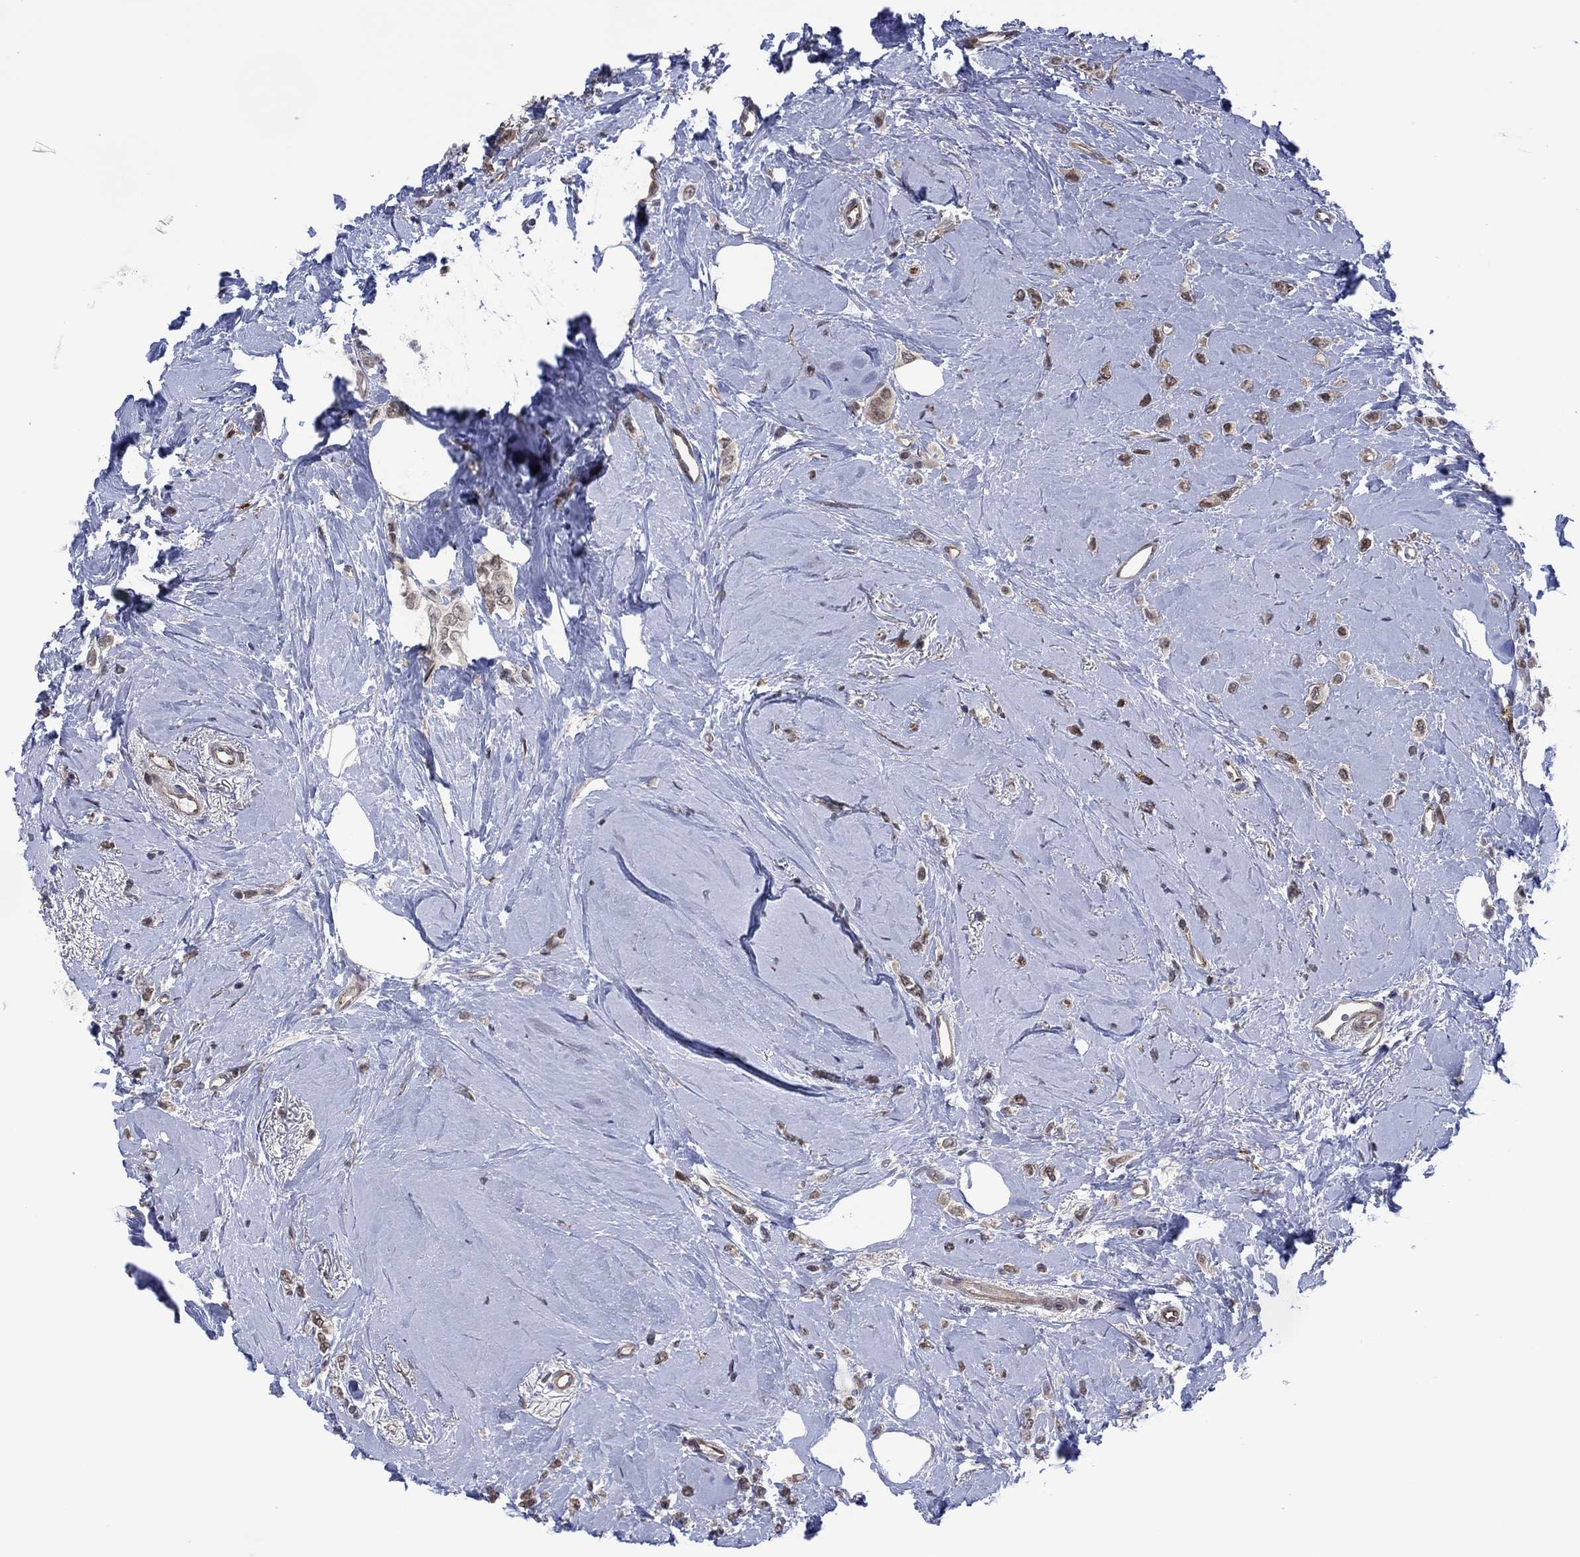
{"staining": {"intensity": "weak", "quantity": "<25%", "location": "nuclear"}, "tissue": "breast cancer", "cell_type": "Tumor cells", "image_type": "cancer", "snomed": [{"axis": "morphology", "description": "Lobular carcinoma"}, {"axis": "topography", "description": "Breast"}], "caption": "A micrograph of breast cancer (lobular carcinoma) stained for a protein exhibits no brown staining in tumor cells. Nuclei are stained in blue.", "gene": "DPP4", "patient": {"sex": "female", "age": 66}}